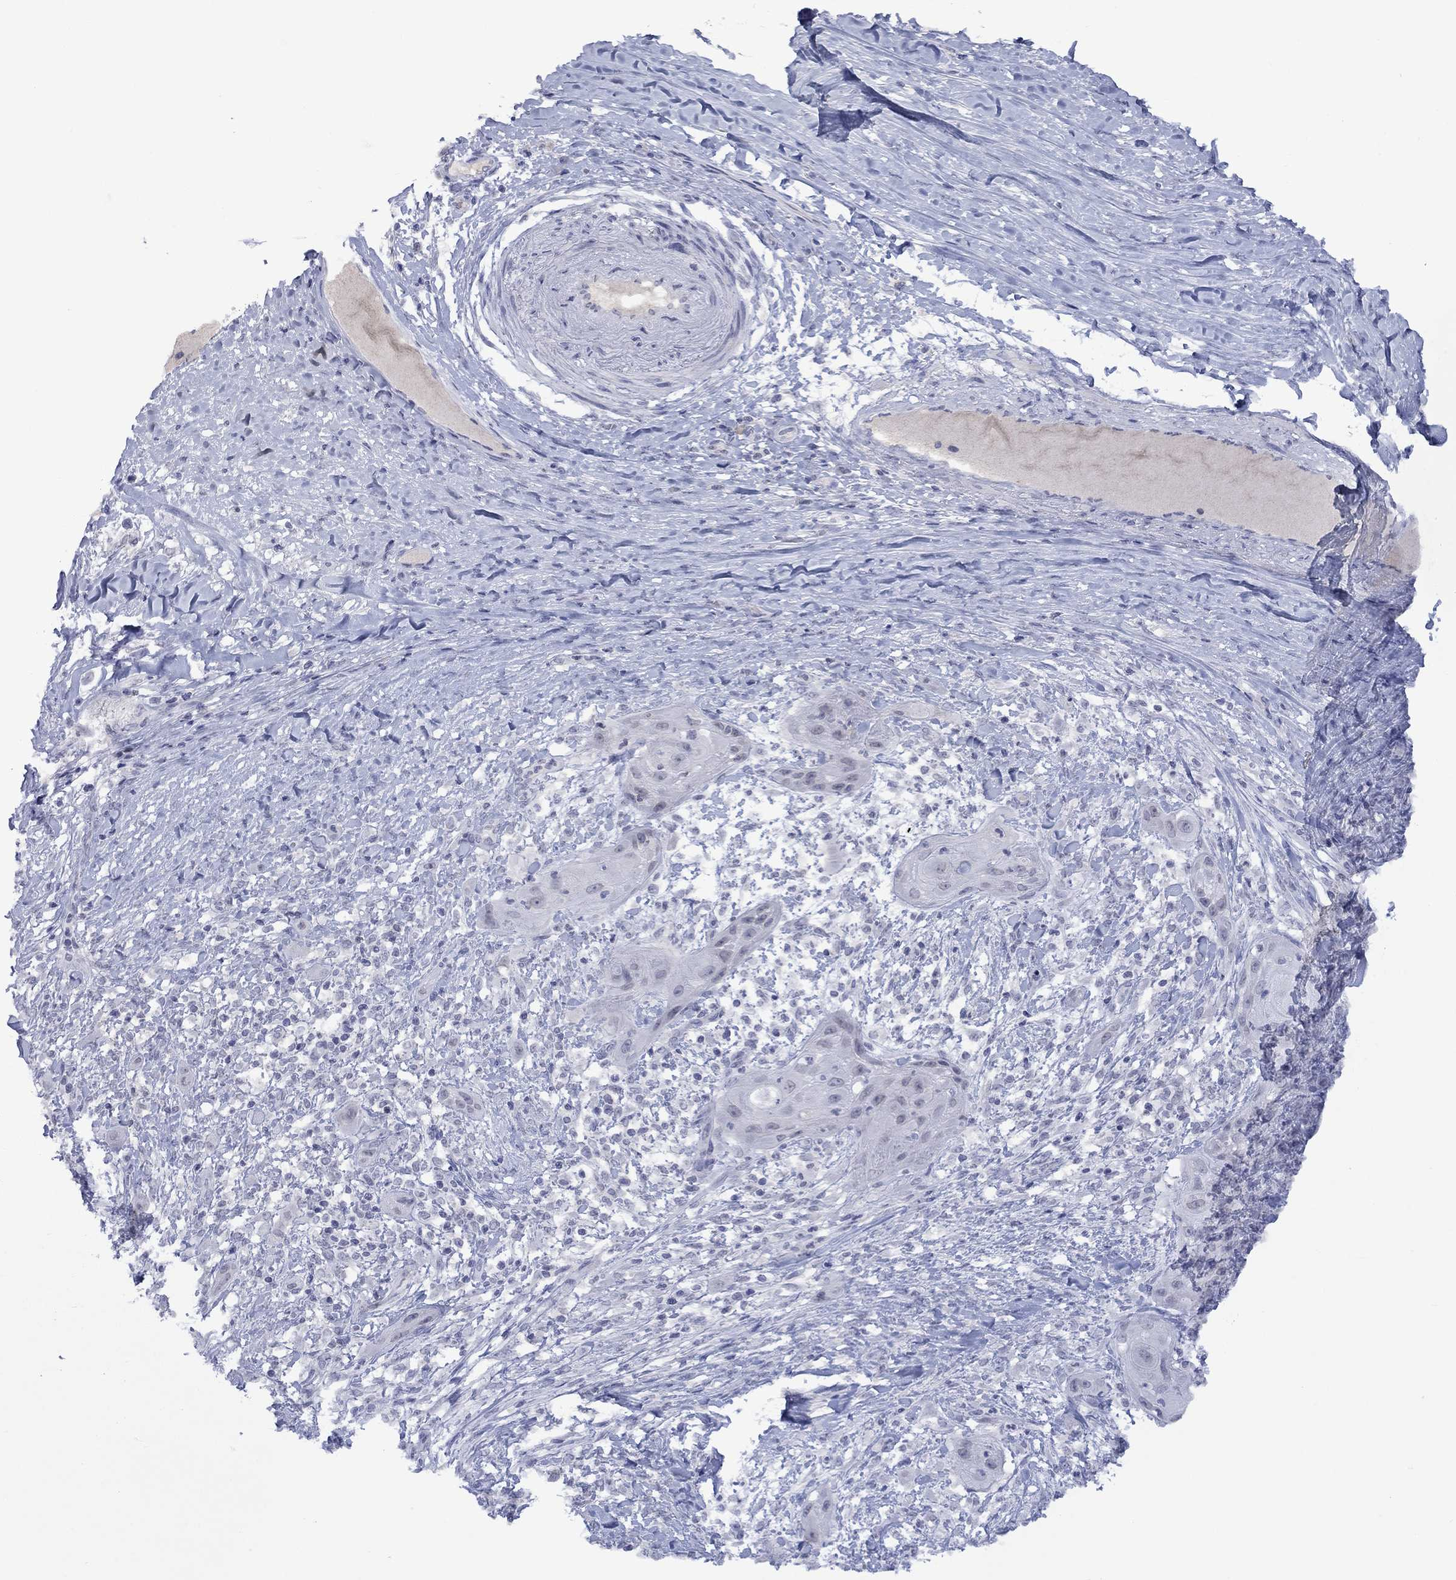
{"staining": {"intensity": "negative", "quantity": "none", "location": "none"}, "tissue": "skin cancer", "cell_type": "Tumor cells", "image_type": "cancer", "snomed": [{"axis": "morphology", "description": "Squamous cell carcinoma, NOS"}, {"axis": "topography", "description": "Skin"}], "caption": "There is no significant expression in tumor cells of skin cancer (squamous cell carcinoma). (Immunohistochemistry (ihc), brightfield microscopy, high magnification).", "gene": "NSMF", "patient": {"sex": "male", "age": 62}}